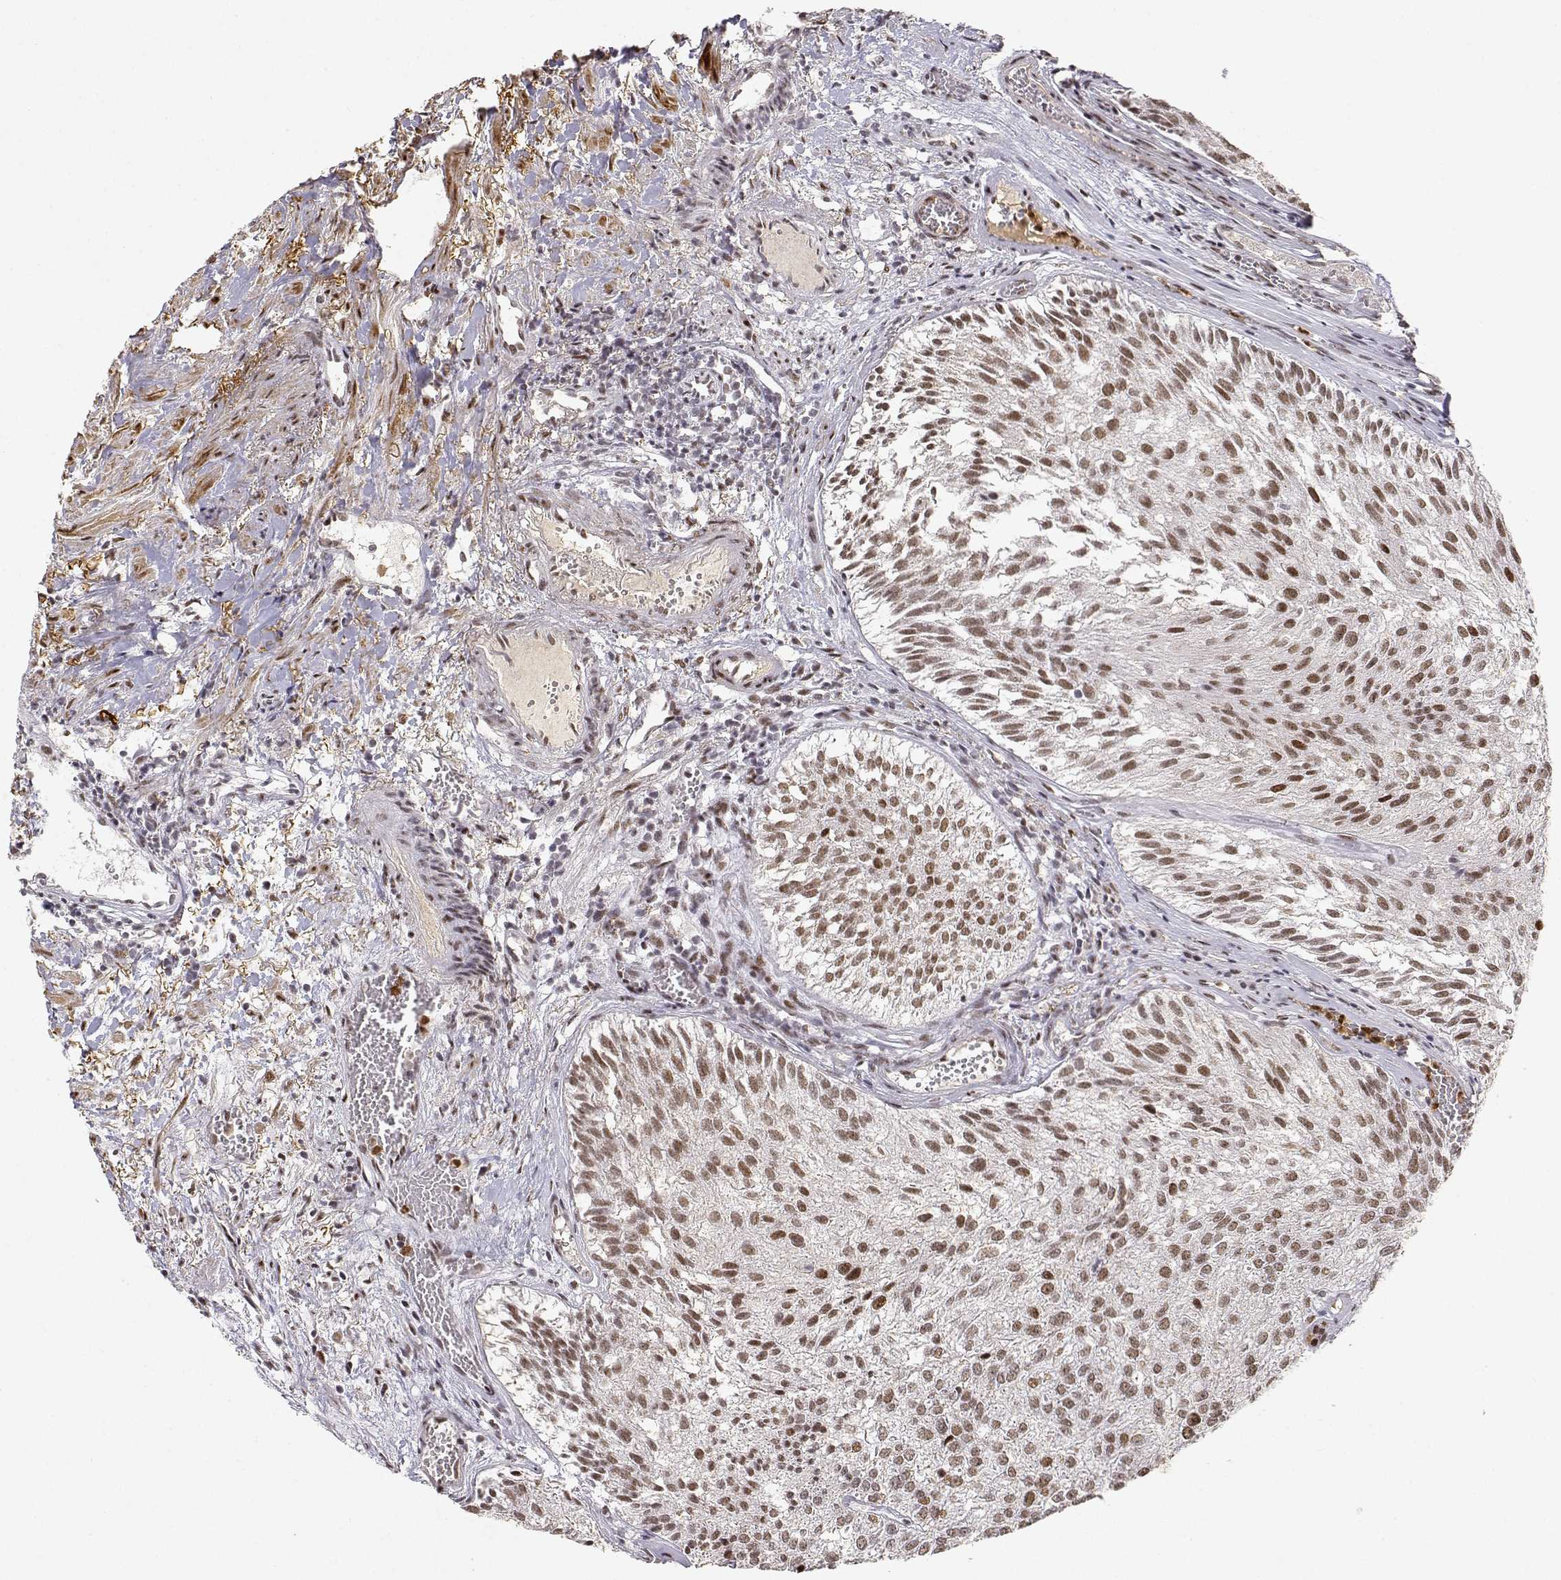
{"staining": {"intensity": "strong", "quantity": "<25%", "location": "nuclear"}, "tissue": "urothelial cancer", "cell_type": "Tumor cells", "image_type": "cancer", "snomed": [{"axis": "morphology", "description": "Urothelial carcinoma, Low grade"}, {"axis": "topography", "description": "Urinary bladder"}], "caption": "Immunohistochemistry (IHC) image of urothelial cancer stained for a protein (brown), which shows medium levels of strong nuclear expression in about <25% of tumor cells.", "gene": "RSF1", "patient": {"sex": "female", "age": 87}}